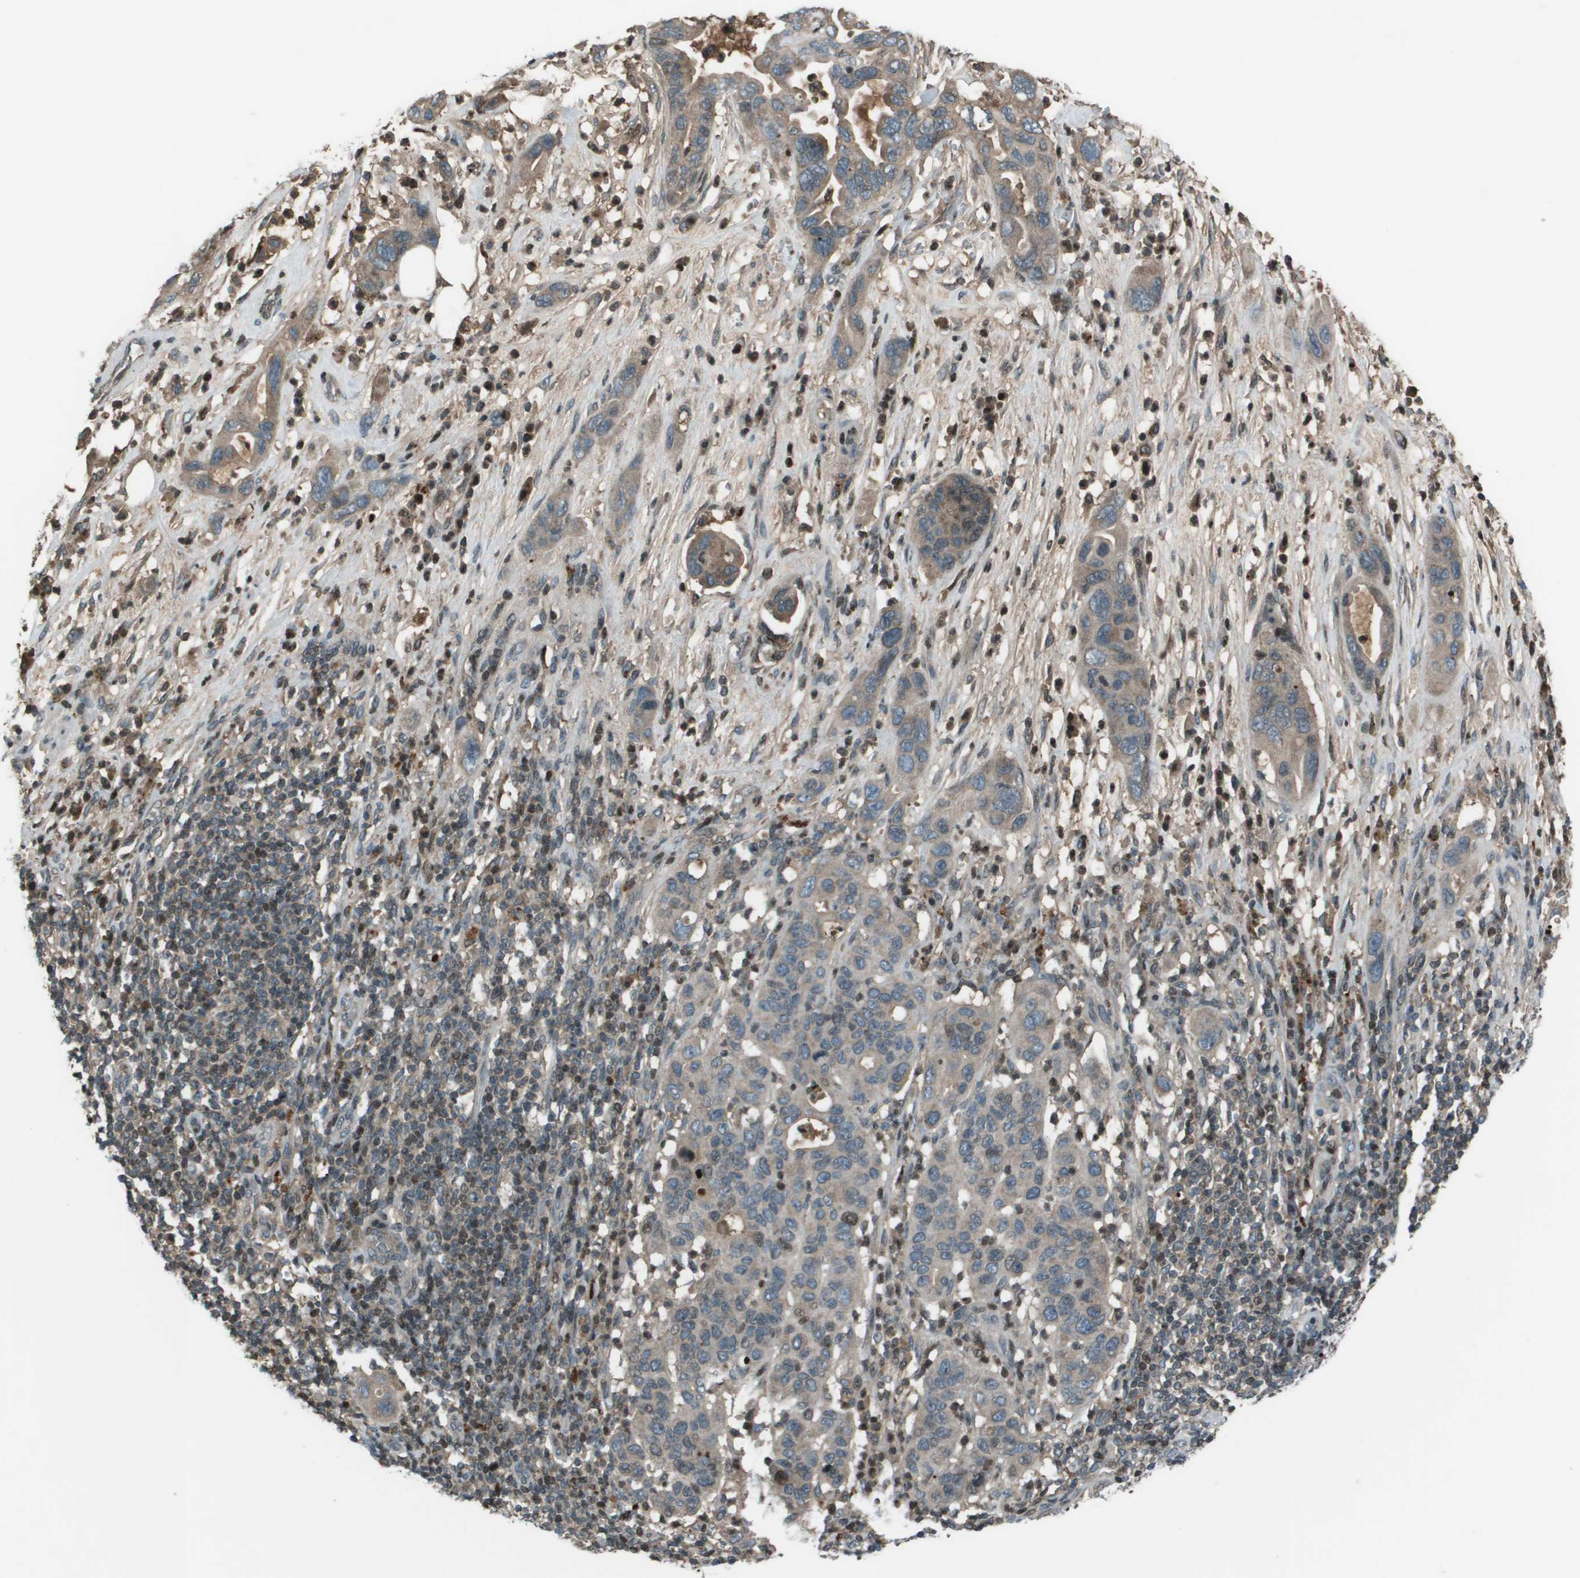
{"staining": {"intensity": "moderate", "quantity": "25%-75%", "location": "cytoplasmic/membranous"}, "tissue": "pancreatic cancer", "cell_type": "Tumor cells", "image_type": "cancer", "snomed": [{"axis": "morphology", "description": "Adenocarcinoma, NOS"}, {"axis": "topography", "description": "Pancreas"}], "caption": "Immunohistochemistry staining of pancreatic adenocarcinoma, which shows medium levels of moderate cytoplasmic/membranous expression in approximately 25%-75% of tumor cells indicating moderate cytoplasmic/membranous protein staining. The staining was performed using DAB (brown) for protein detection and nuclei were counterstained in hematoxylin (blue).", "gene": "CXCL12", "patient": {"sex": "female", "age": 71}}